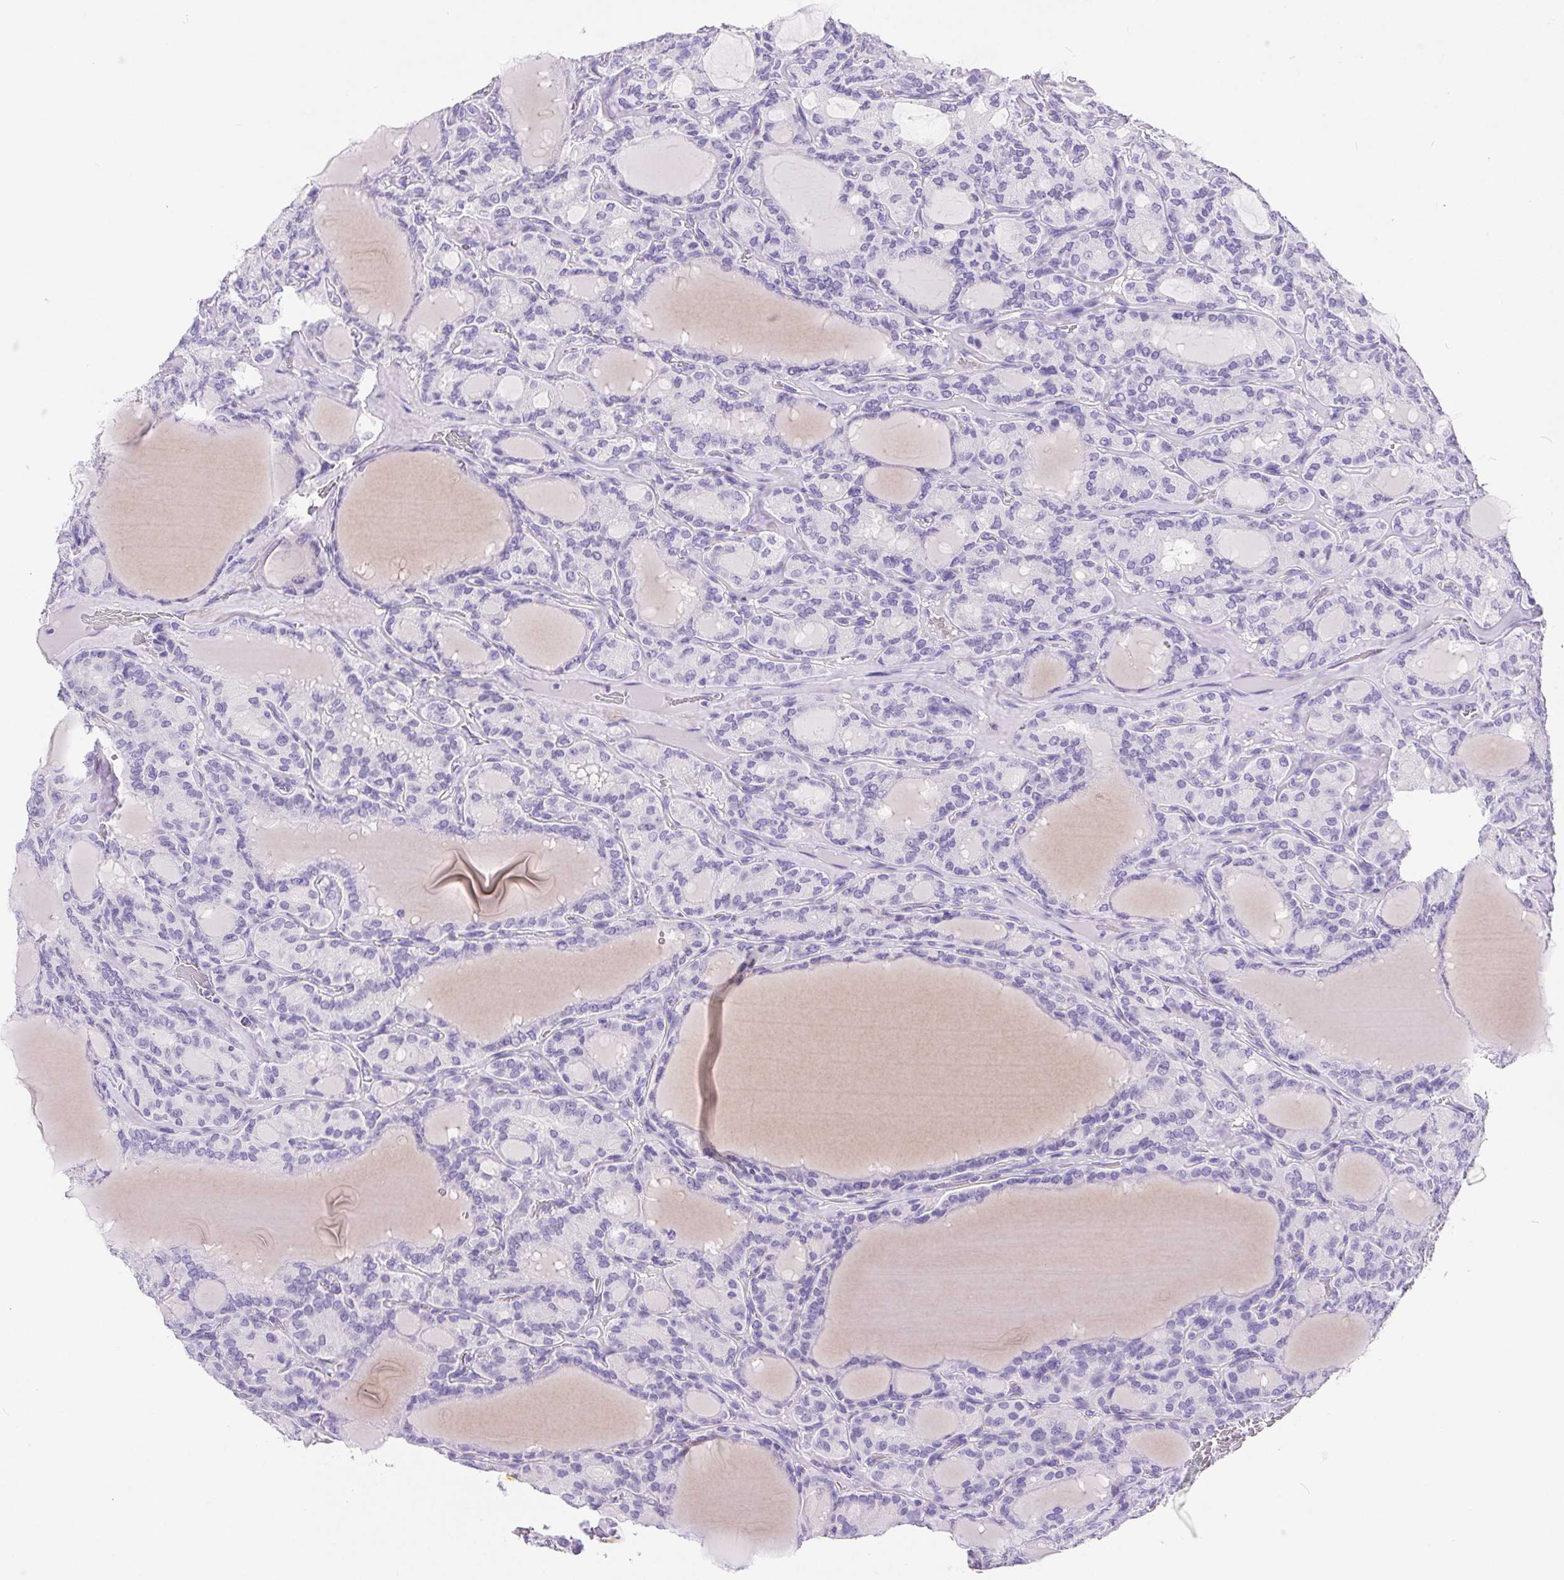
{"staining": {"intensity": "negative", "quantity": "none", "location": "none"}, "tissue": "thyroid cancer", "cell_type": "Tumor cells", "image_type": "cancer", "snomed": [{"axis": "morphology", "description": "Papillary adenocarcinoma, NOS"}, {"axis": "topography", "description": "Thyroid gland"}], "caption": "Immunohistochemistry (IHC) photomicrograph of neoplastic tissue: papillary adenocarcinoma (thyroid) stained with DAB (3,3'-diaminobenzidine) displays no significant protein staining in tumor cells.", "gene": "PNLIP", "patient": {"sex": "male", "age": 87}}